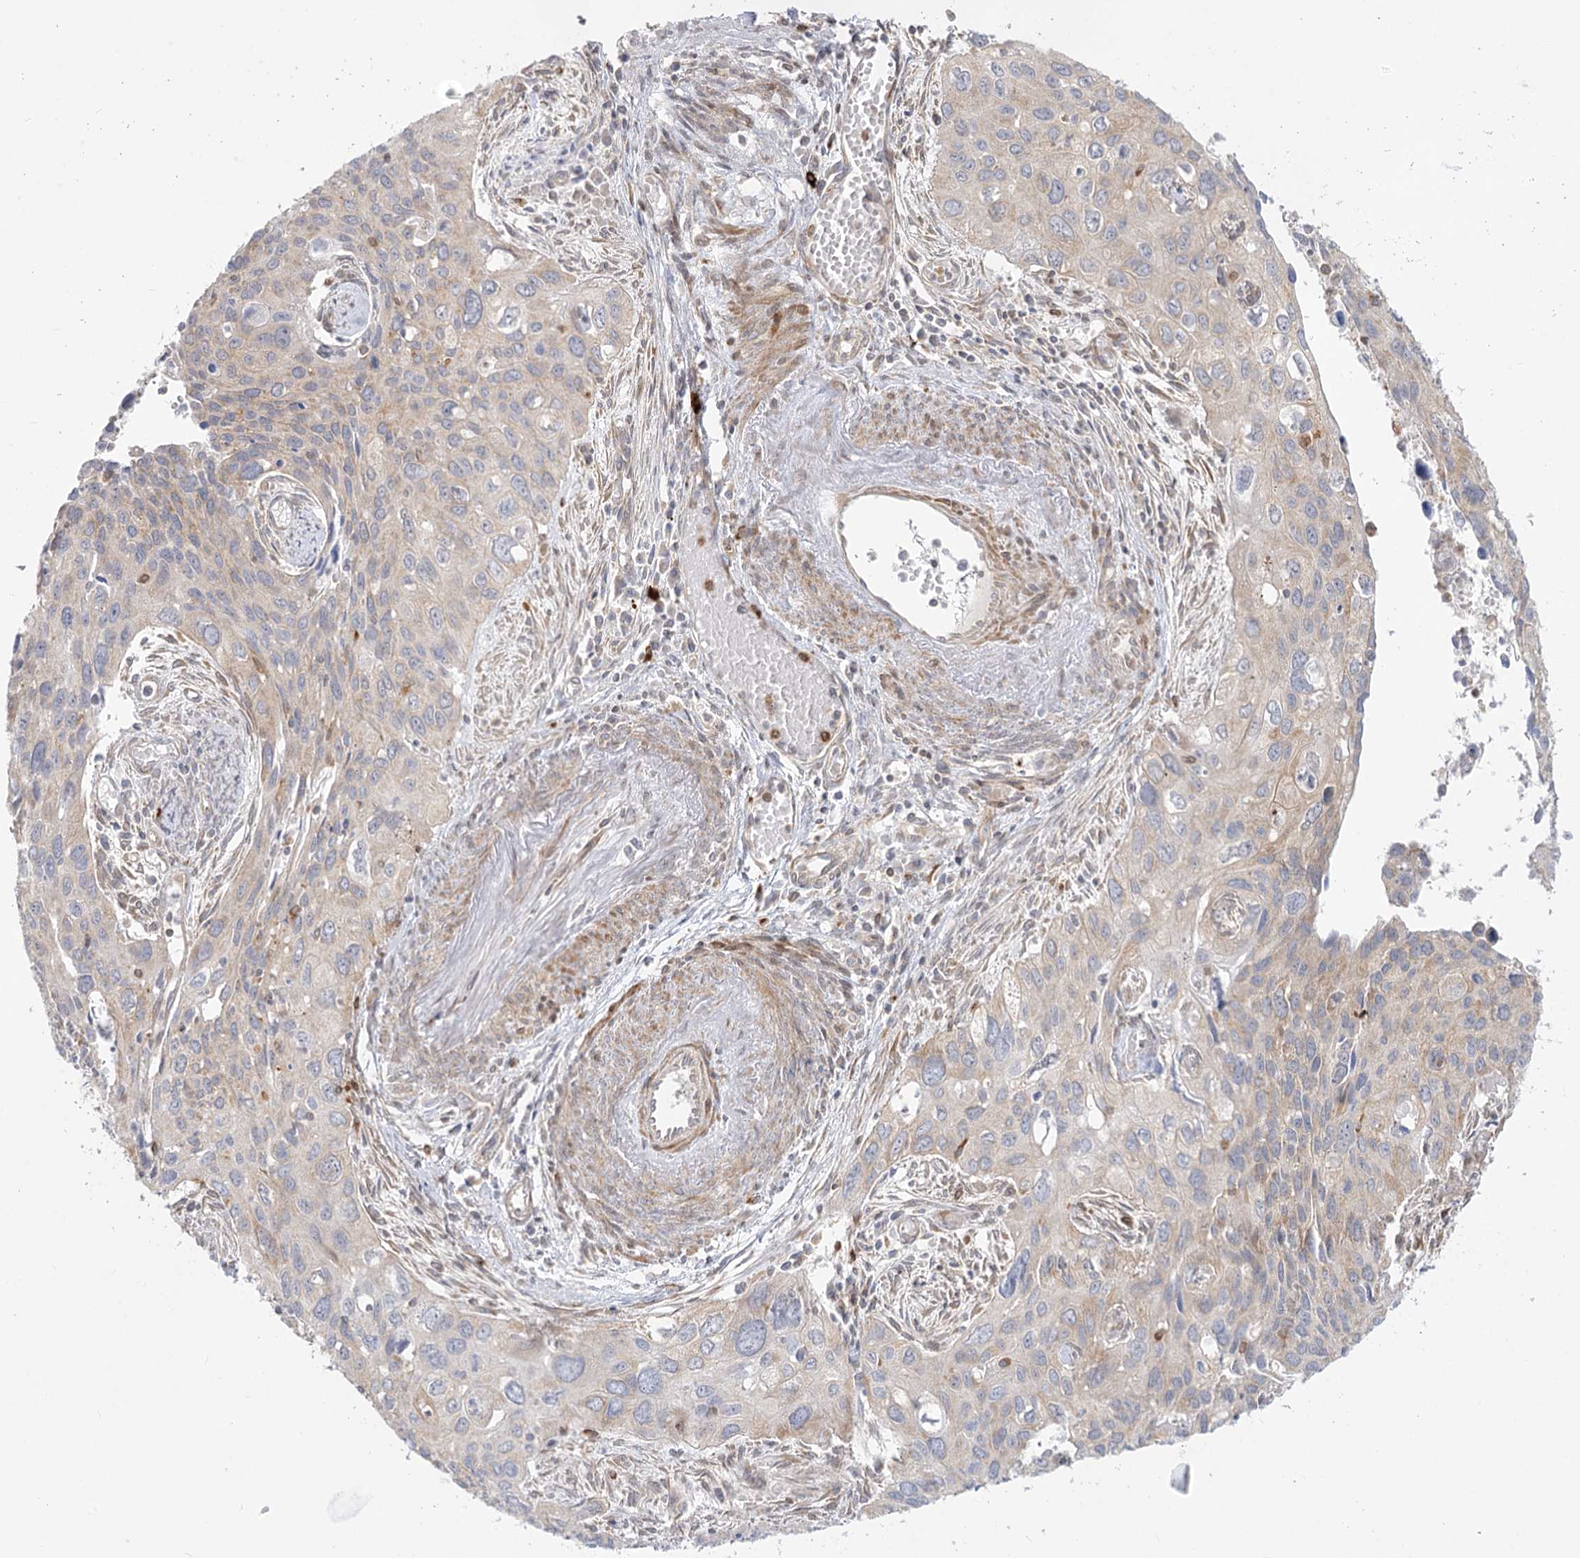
{"staining": {"intensity": "weak", "quantity": "<25%", "location": "cytoplasmic/membranous"}, "tissue": "cervical cancer", "cell_type": "Tumor cells", "image_type": "cancer", "snomed": [{"axis": "morphology", "description": "Squamous cell carcinoma, NOS"}, {"axis": "topography", "description": "Cervix"}], "caption": "Tumor cells show no significant protein positivity in squamous cell carcinoma (cervical). The staining was performed using DAB to visualize the protein expression in brown, while the nuclei were stained in blue with hematoxylin (Magnification: 20x).", "gene": "MTMR3", "patient": {"sex": "female", "age": 55}}